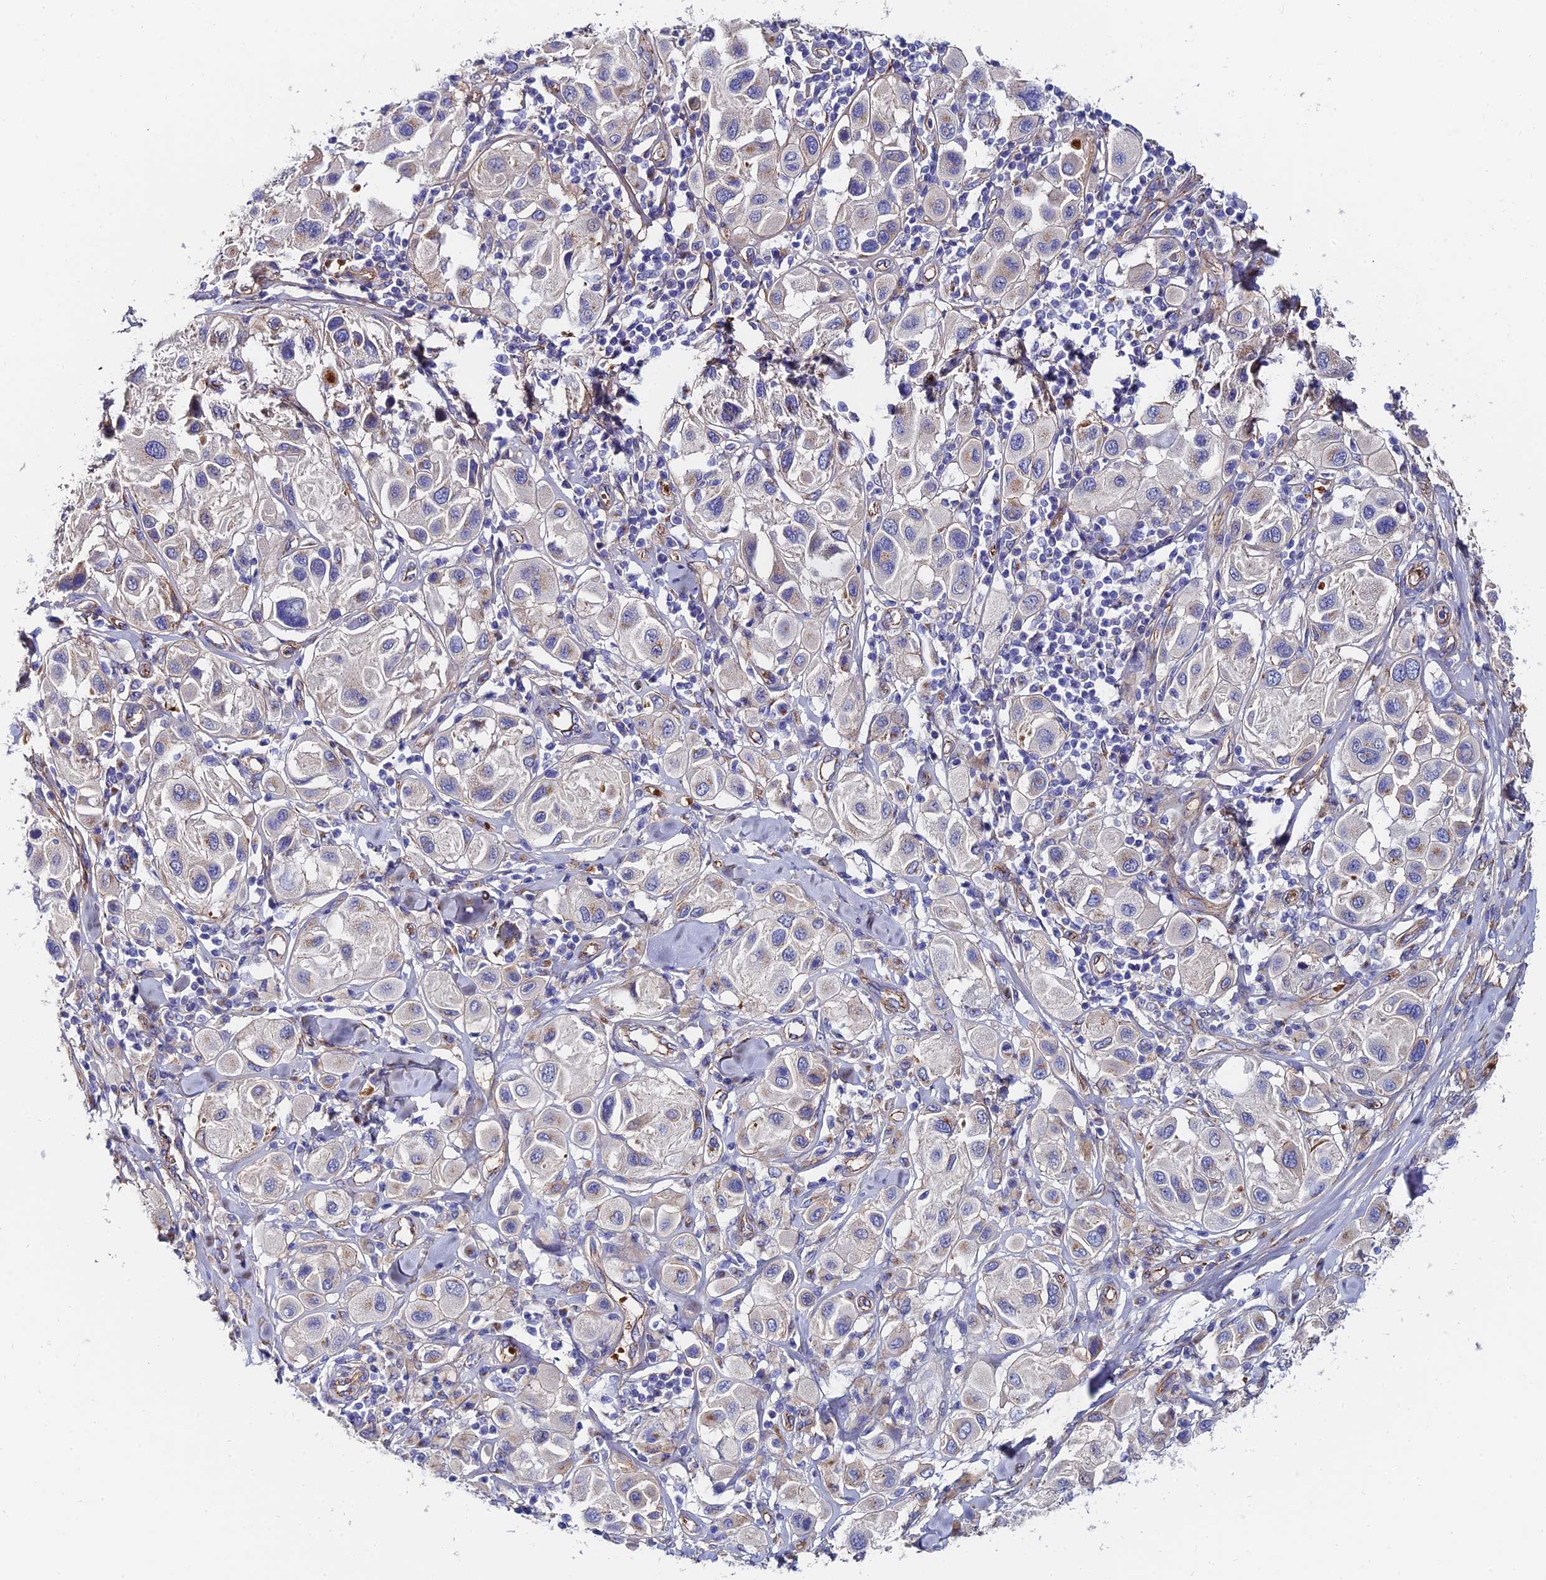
{"staining": {"intensity": "negative", "quantity": "none", "location": "none"}, "tissue": "melanoma", "cell_type": "Tumor cells", "image_type": "cancer", "snomed": [{"axis": "morphology", "description": "Malignant melanoma, Metastatic site"}, {"axis": "topography", "description": "Skin"}], "caption": "This histopathology image is of malignant melanoma (metastatic site) stained with immunohistochemistry (IHC) to label a protein in brown with the nuclei are counter-stained blue. There is no expression in tumor cells.", "gene": "ADGRF3", "patient": {"sex": "male", "age": 41}}